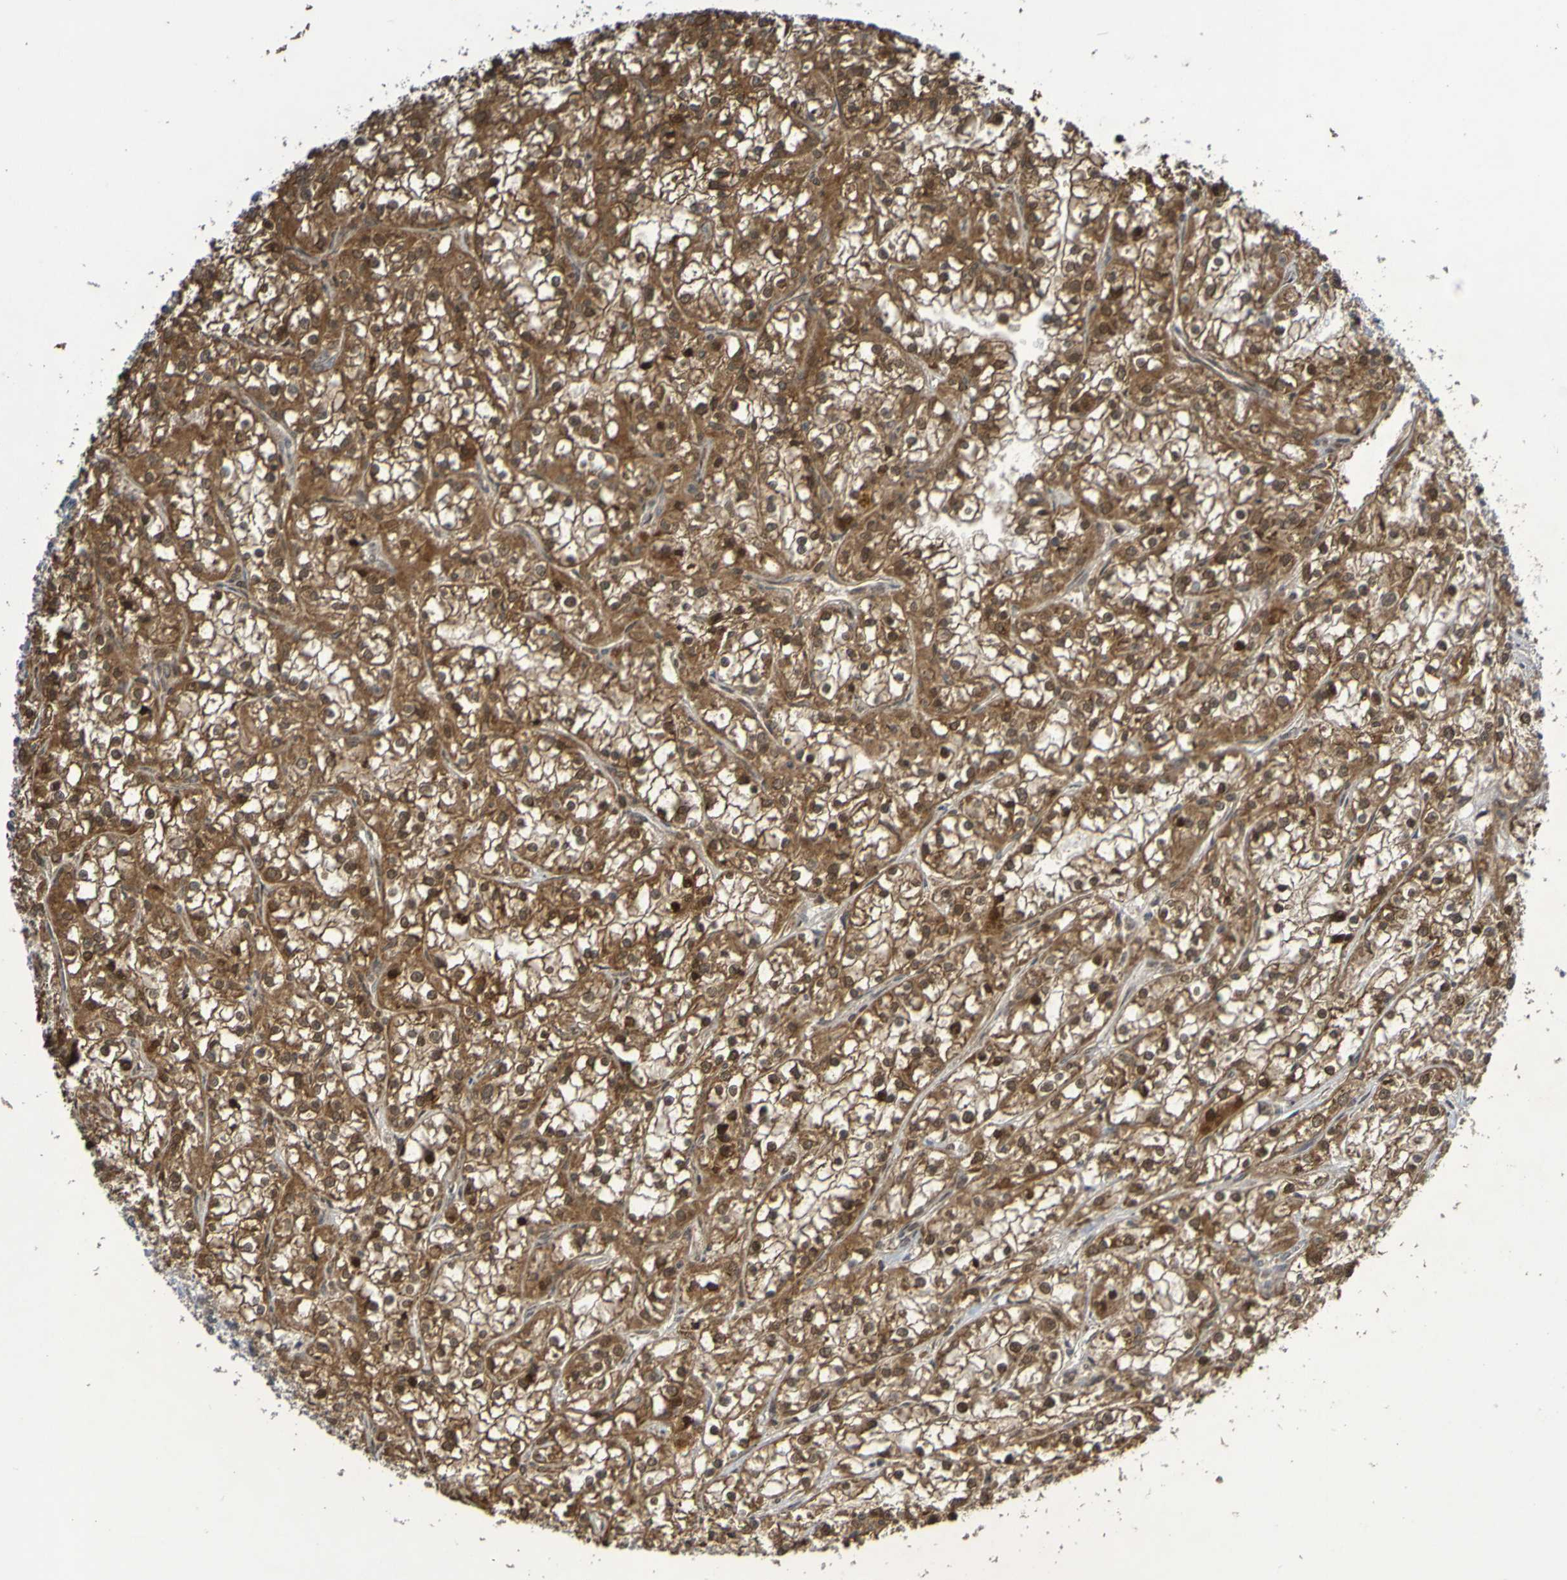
{"staining": {"intensity": "strong", "quantity": ">75%", "location": "cytoplasmic/membranous,nuclear"}, "tissue": "renal cancer", "cell_type": "Tumor cells", "image_type": "cancer", "snomed": [{"axis": "morphology", "description": "Adenocarcinoma, NOS"}, {"axis": "topography", "description": "Kidney"}], "caption": "High-magnification brightfield microscopy of renal cancer (adenocarcinoma) stained with DAB (brown) and counterstained with hematoxylin (blue). tumor cells exhibit strong cytoplasmic/membranous and nuclear positivity is present in approximately>75% of cells.", "gene": "ITLN1", "patient": {"sex": "female", "age": 52}}